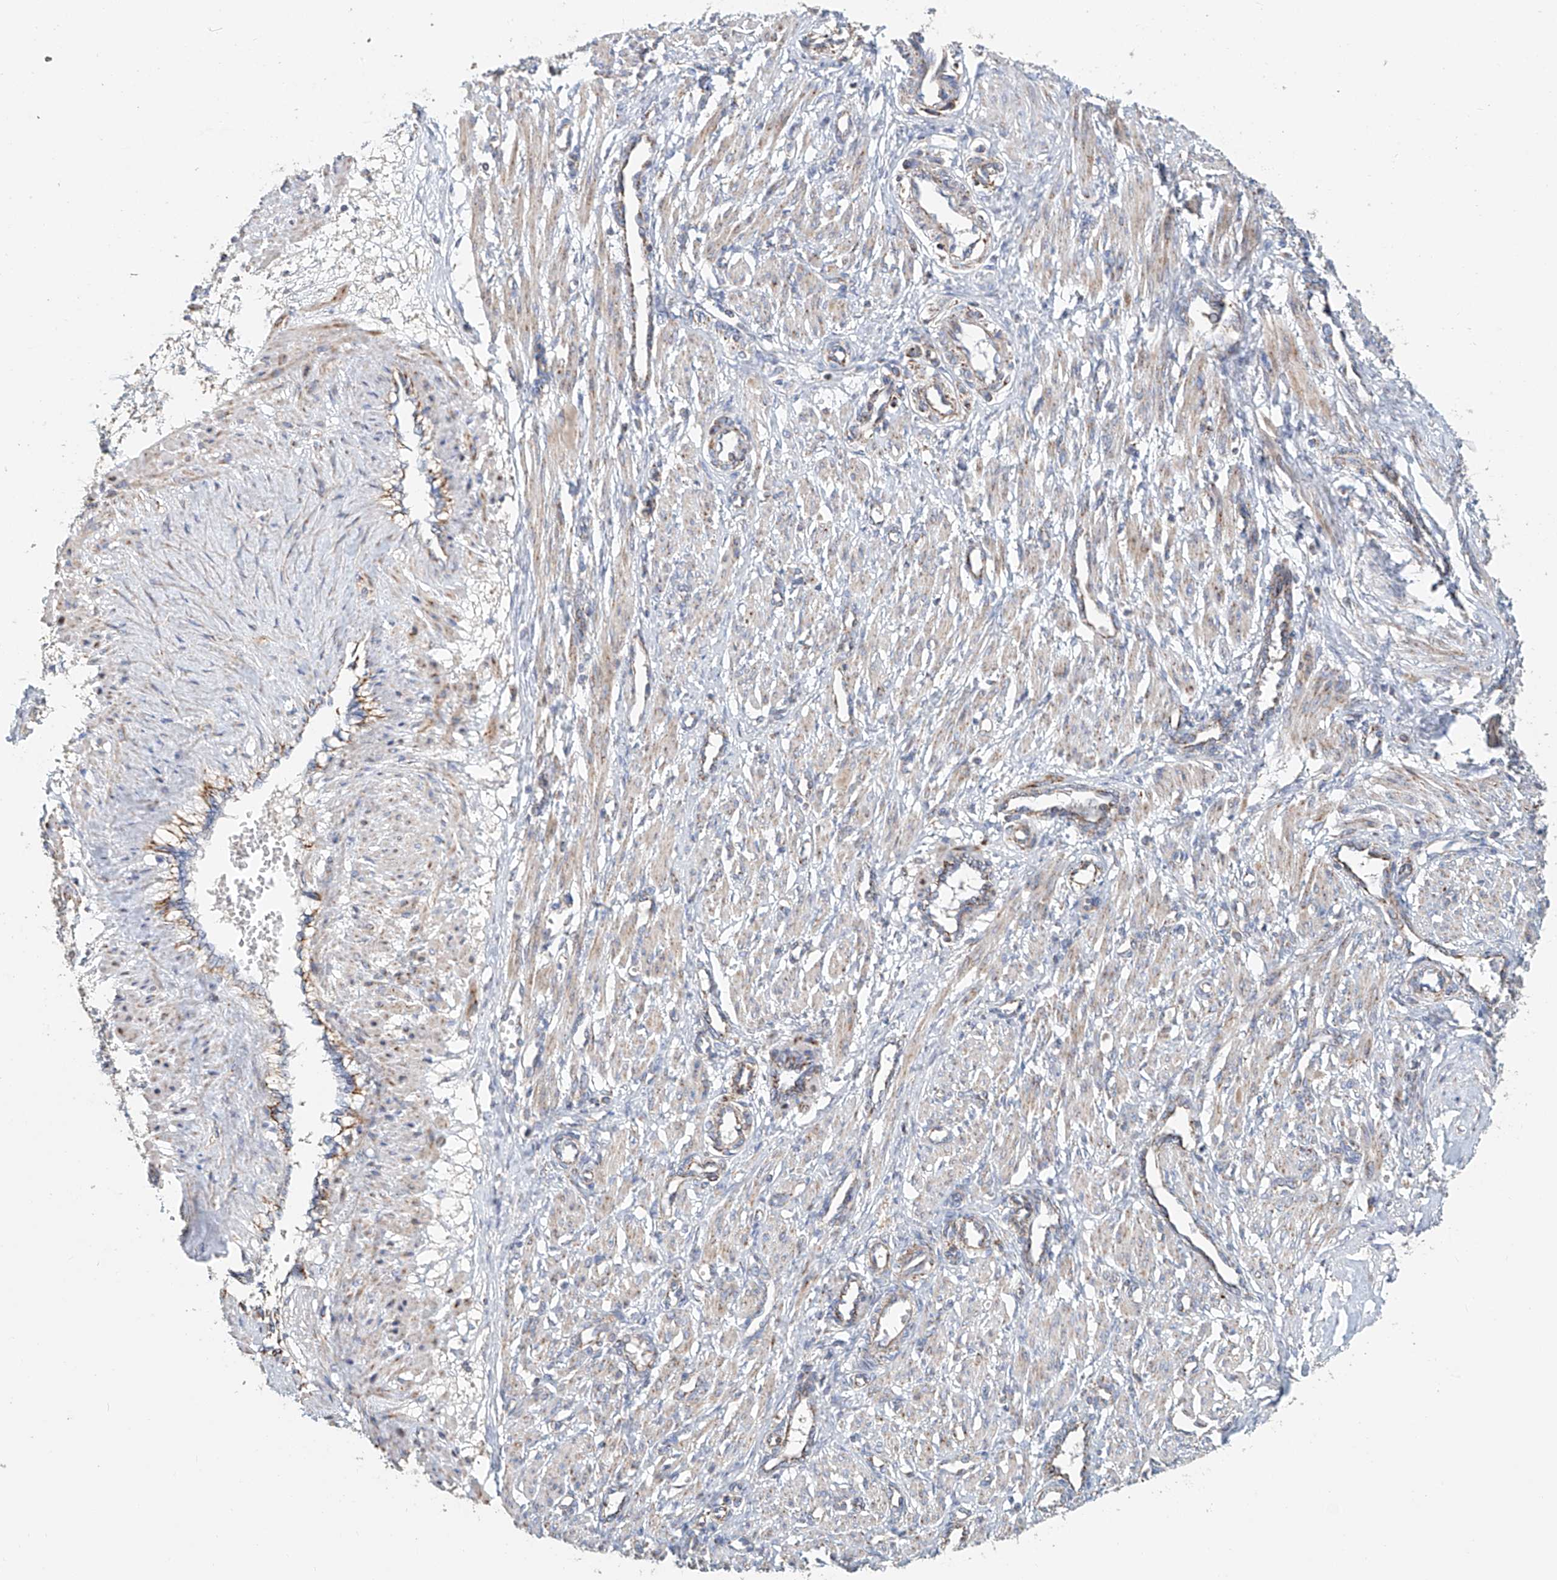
{"staining": {"intensity": "weak", "quantity": "25%-75%", "location": "cytoplasmic/membranous"}, "tissue": "smooth muscle", "cell_type": "Smooth muscle cells", "image_type": "normal", "snomed": [{"axis": "morphology", "description": "Normal tissue, NOS"}, {"axis": "topography", "description": "Endometrium"}], "caption": "This is an image of immunohistochemistry (IHC) staining of unremarkable smooth muscle, which shows weak positivity in the cytoplasmic/membranous of smooth muscle cells.", "gene": "MCL1", "patient": {"sex": "female", "age": 33}}